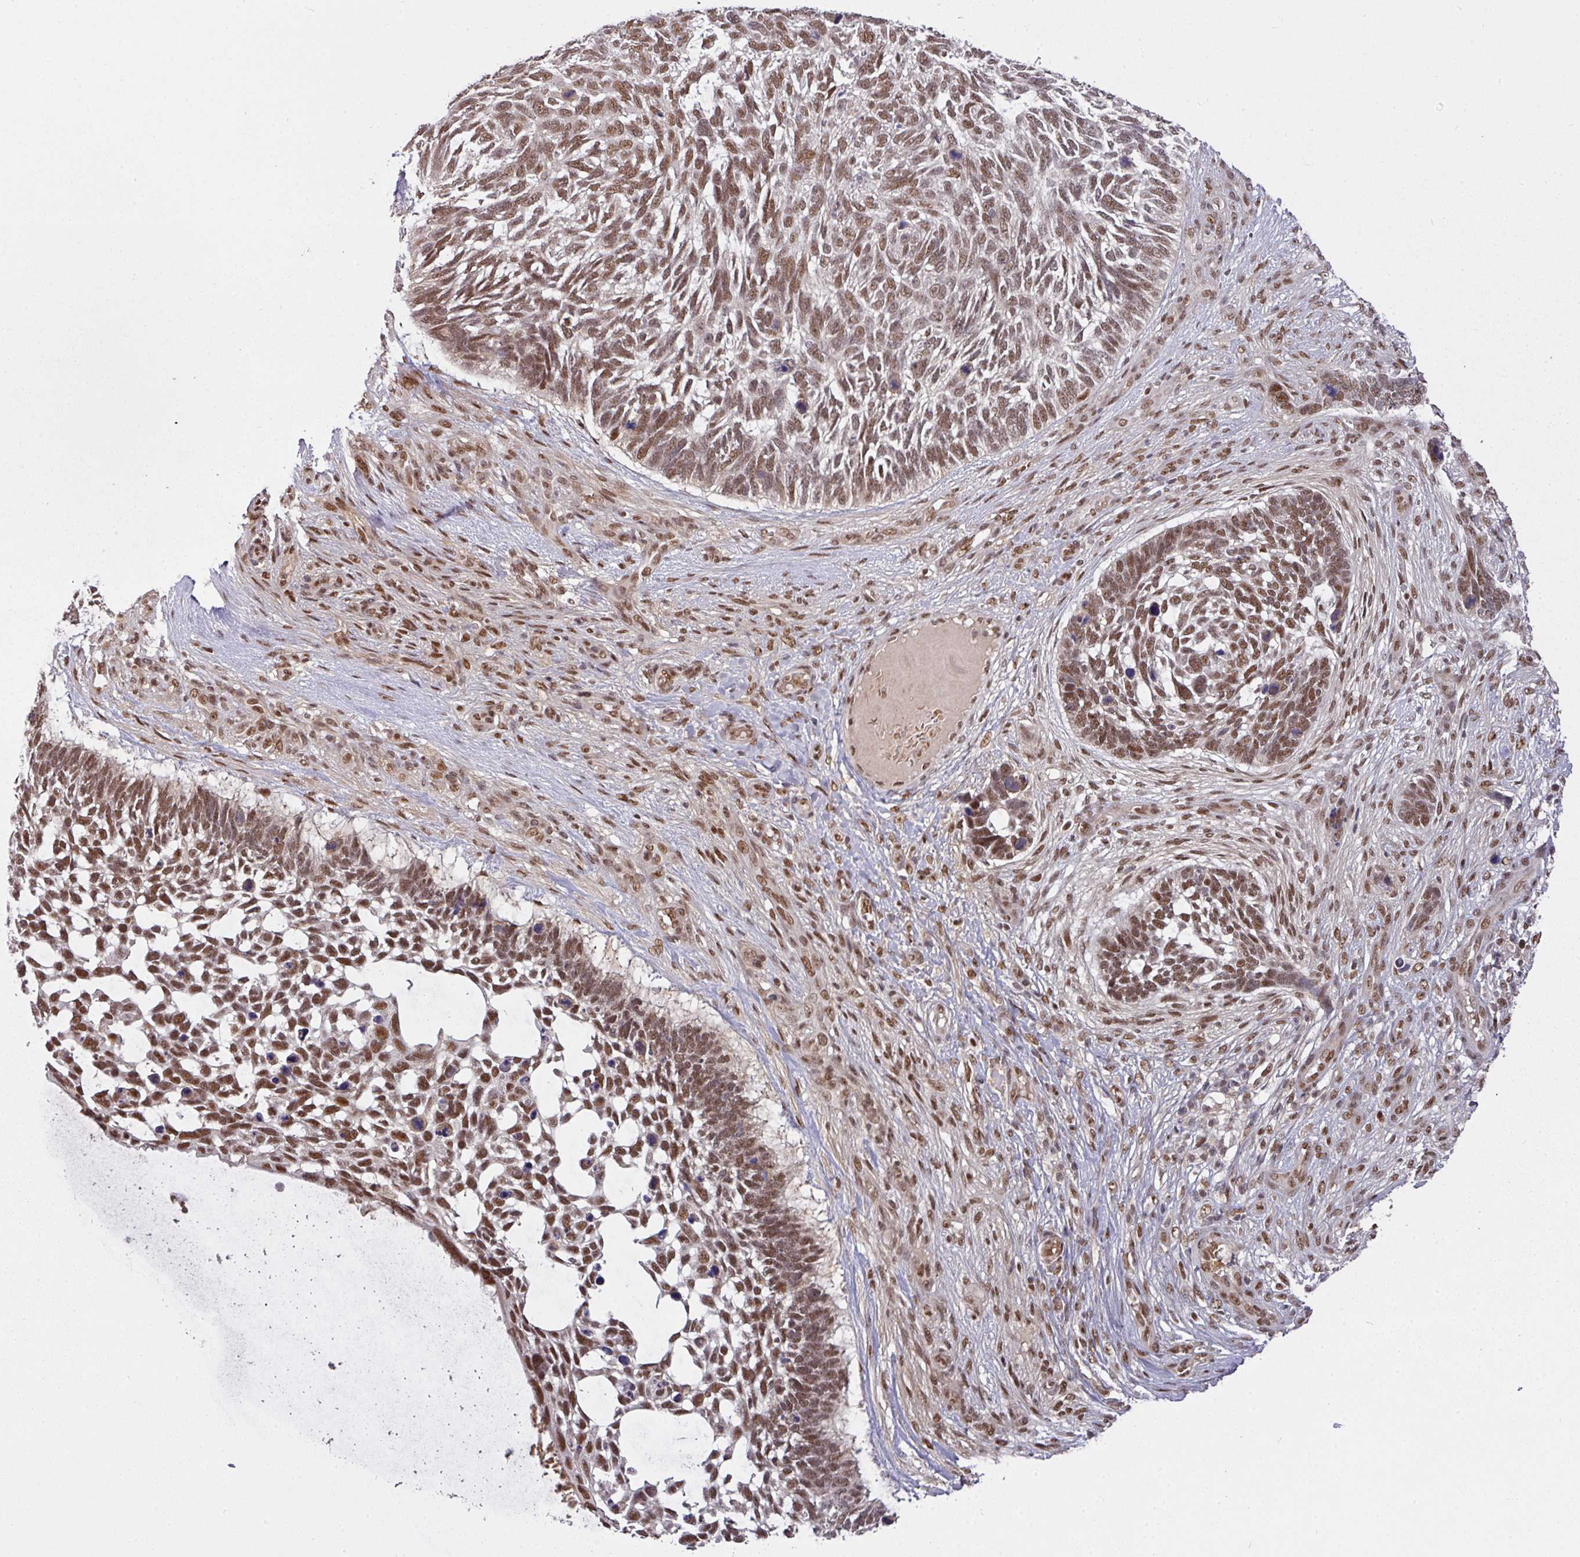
{"staining": {"intensity": "moderate", "quantity": ">75%", "location": "nuclear"}, "tissue": "skin cancer", "cell_type": "Tumor cells", "image_type": "cancer", "snomed": [{"axis": "morphology", "description": "Basal cell carcinoma"}, {"axis": "topography", "description": "Skin"}], "caption": "The micrograph displays immunohistochemical staining of skin cancer. There is moderate nuclear staining is seen in approximately >75% of tumor cells. (Stains: DAB in brown, nuclei in blue, Microscopy: brightfield microscopy at high magnification).", "gene": "CIC", "patient": {"sex": "male", "age": 88}}